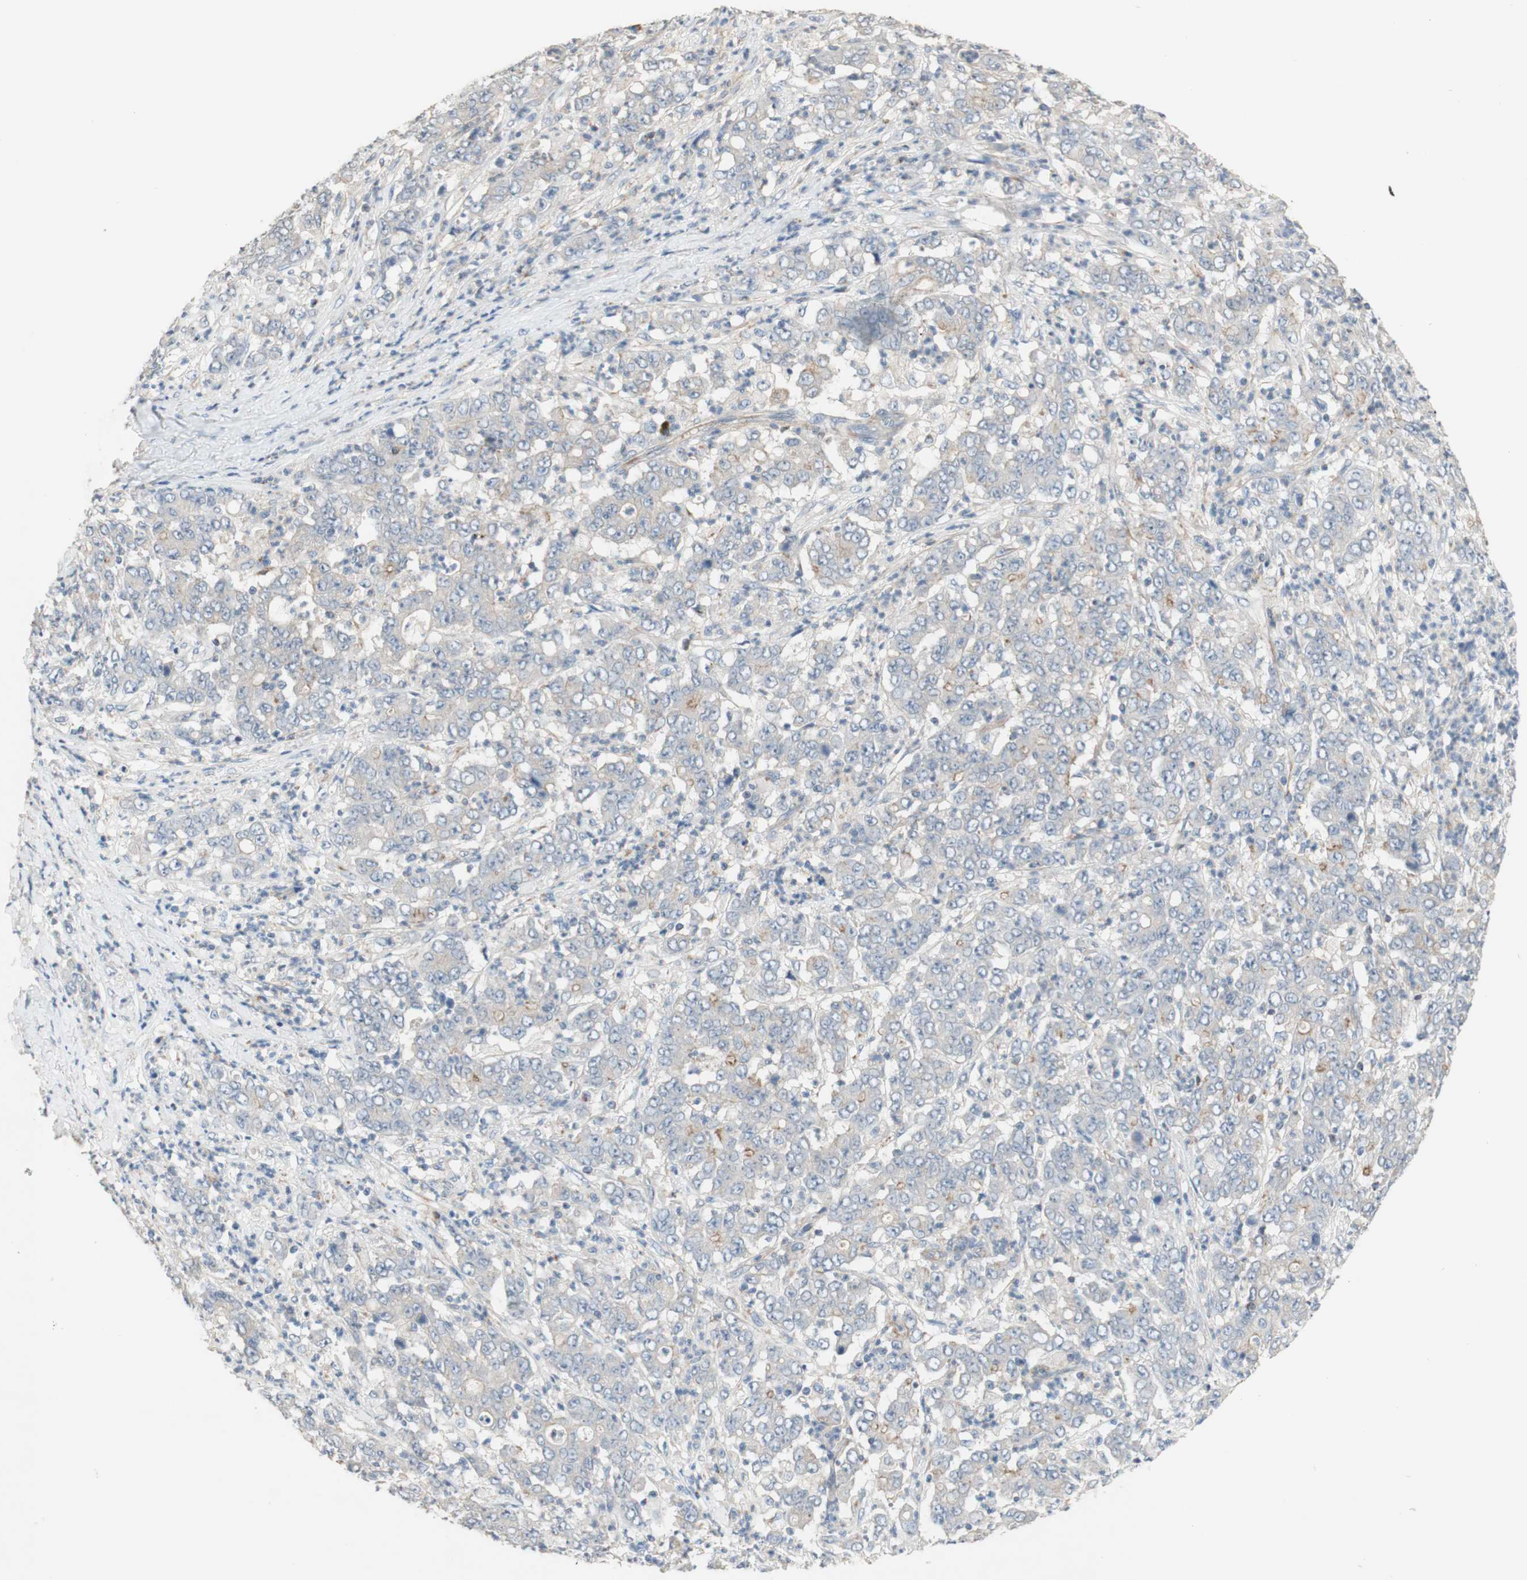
{"staining": {"intensity": "negative", "quantity": "none", "location": "none"}, "tissue": "stomach cancer", "cell_type": "Tumor cells", "image_type": "cancer", "snomed": [{"axis": "morphology", "description": "Adenocarcinoma, NOS"}, {"axis": "topography", "description": "Stomach, lower"}], "caption": "Tumor cells show no significant positivity in adenocarcinoma (stomach).", "gene": "MANEA", "patient": {"sex": "female", "age": 71}}